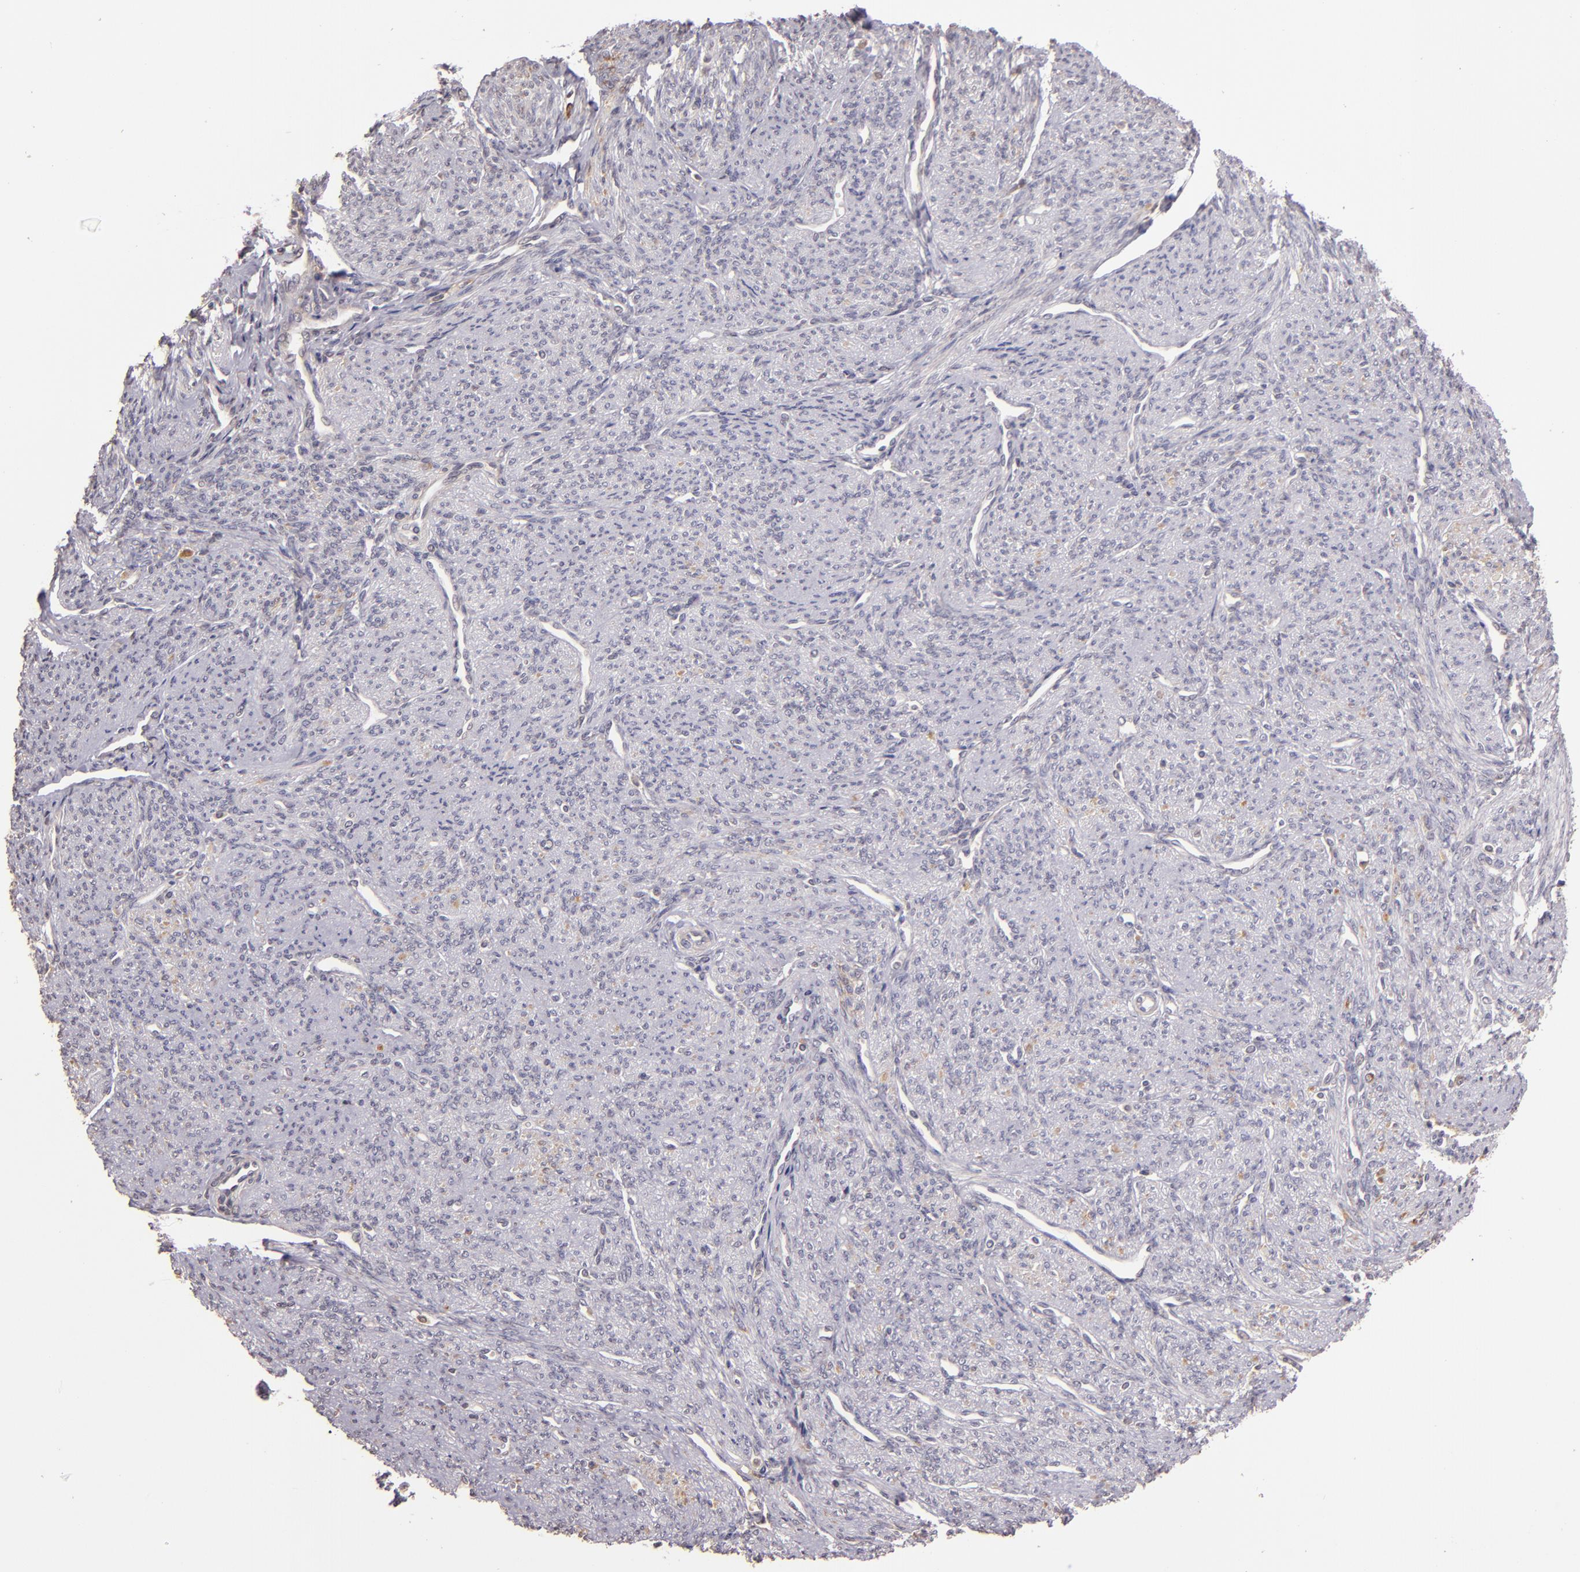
{"staining": {"intensity": "negative", "quantity": "none", "location": "none"}, "tissue": "smooth muscle", "cell_type": "Smooth muscle cells", "image_type": "normal", "snomed": [{"axis": "morphology", "description": "Normal tissue, NOS"}, {"axis": "topography", "description": "Cervix"}, {"axis": "topography", "description": "Endometrium"}], "caption": "DAB (3,3'-diaminobenzidine) immunohistochemical staining of normal smooth muscle reveals no significant positivity in smooth muscle cells.", "gene": "ABL1", "patient": {"sex": "female", "age": 65}}